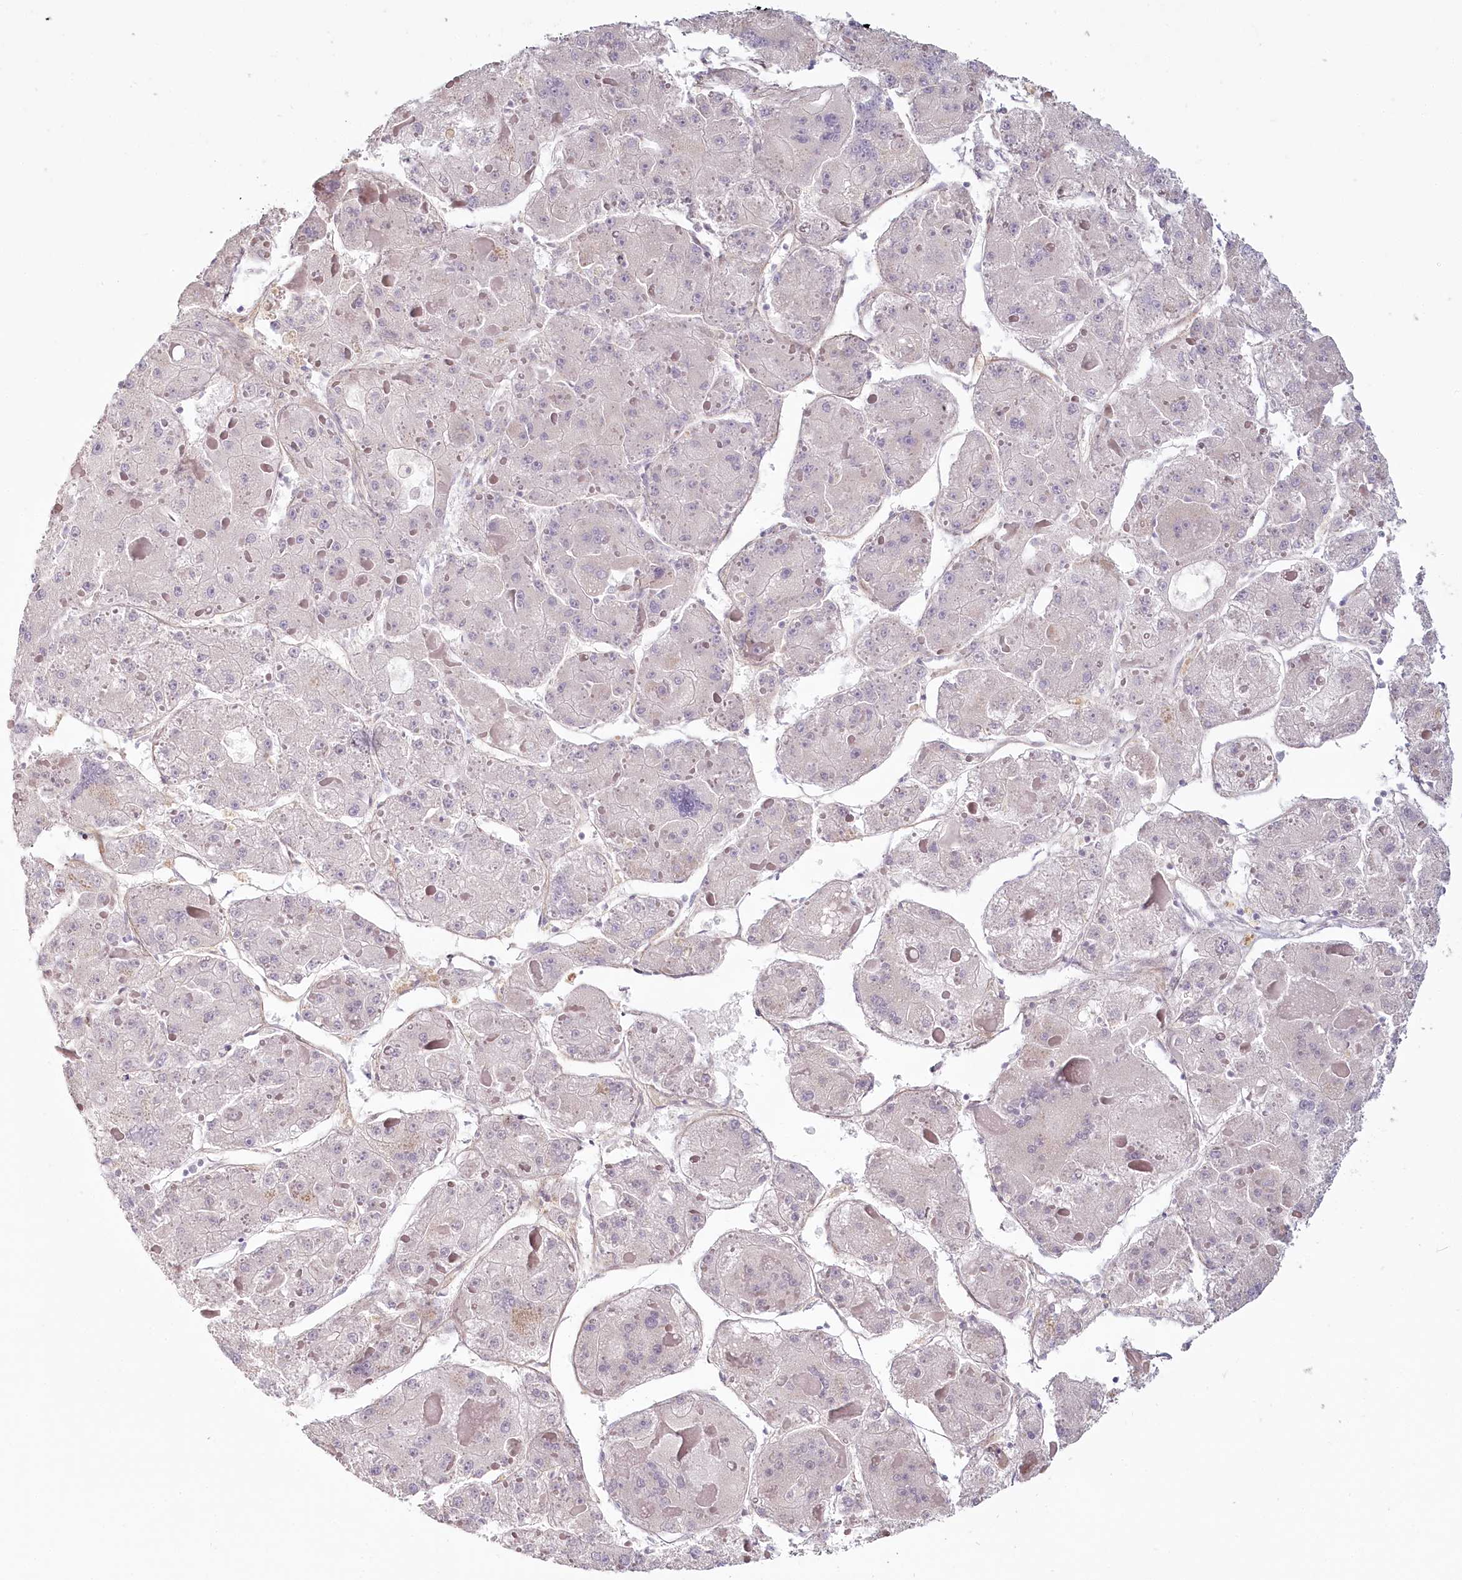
{"staining": {"intensity": "negative", "quantity": "none", "location": "none"}, "tissue": "liver cancer", "cell_type": "Tumor cells", "image_type": "cancer", "snomed": [{"axis": "morphology", "description": "Carcinoma, Hepatocellular, NOS"}, {"axis": "topography", "description": "Liver"}], "caption": "Tumor cells are negative for brown protein staining in hepatocellular carcinoma (liver).", "gene": "USP11", "patient": {"sex": "female", "age": 73}}